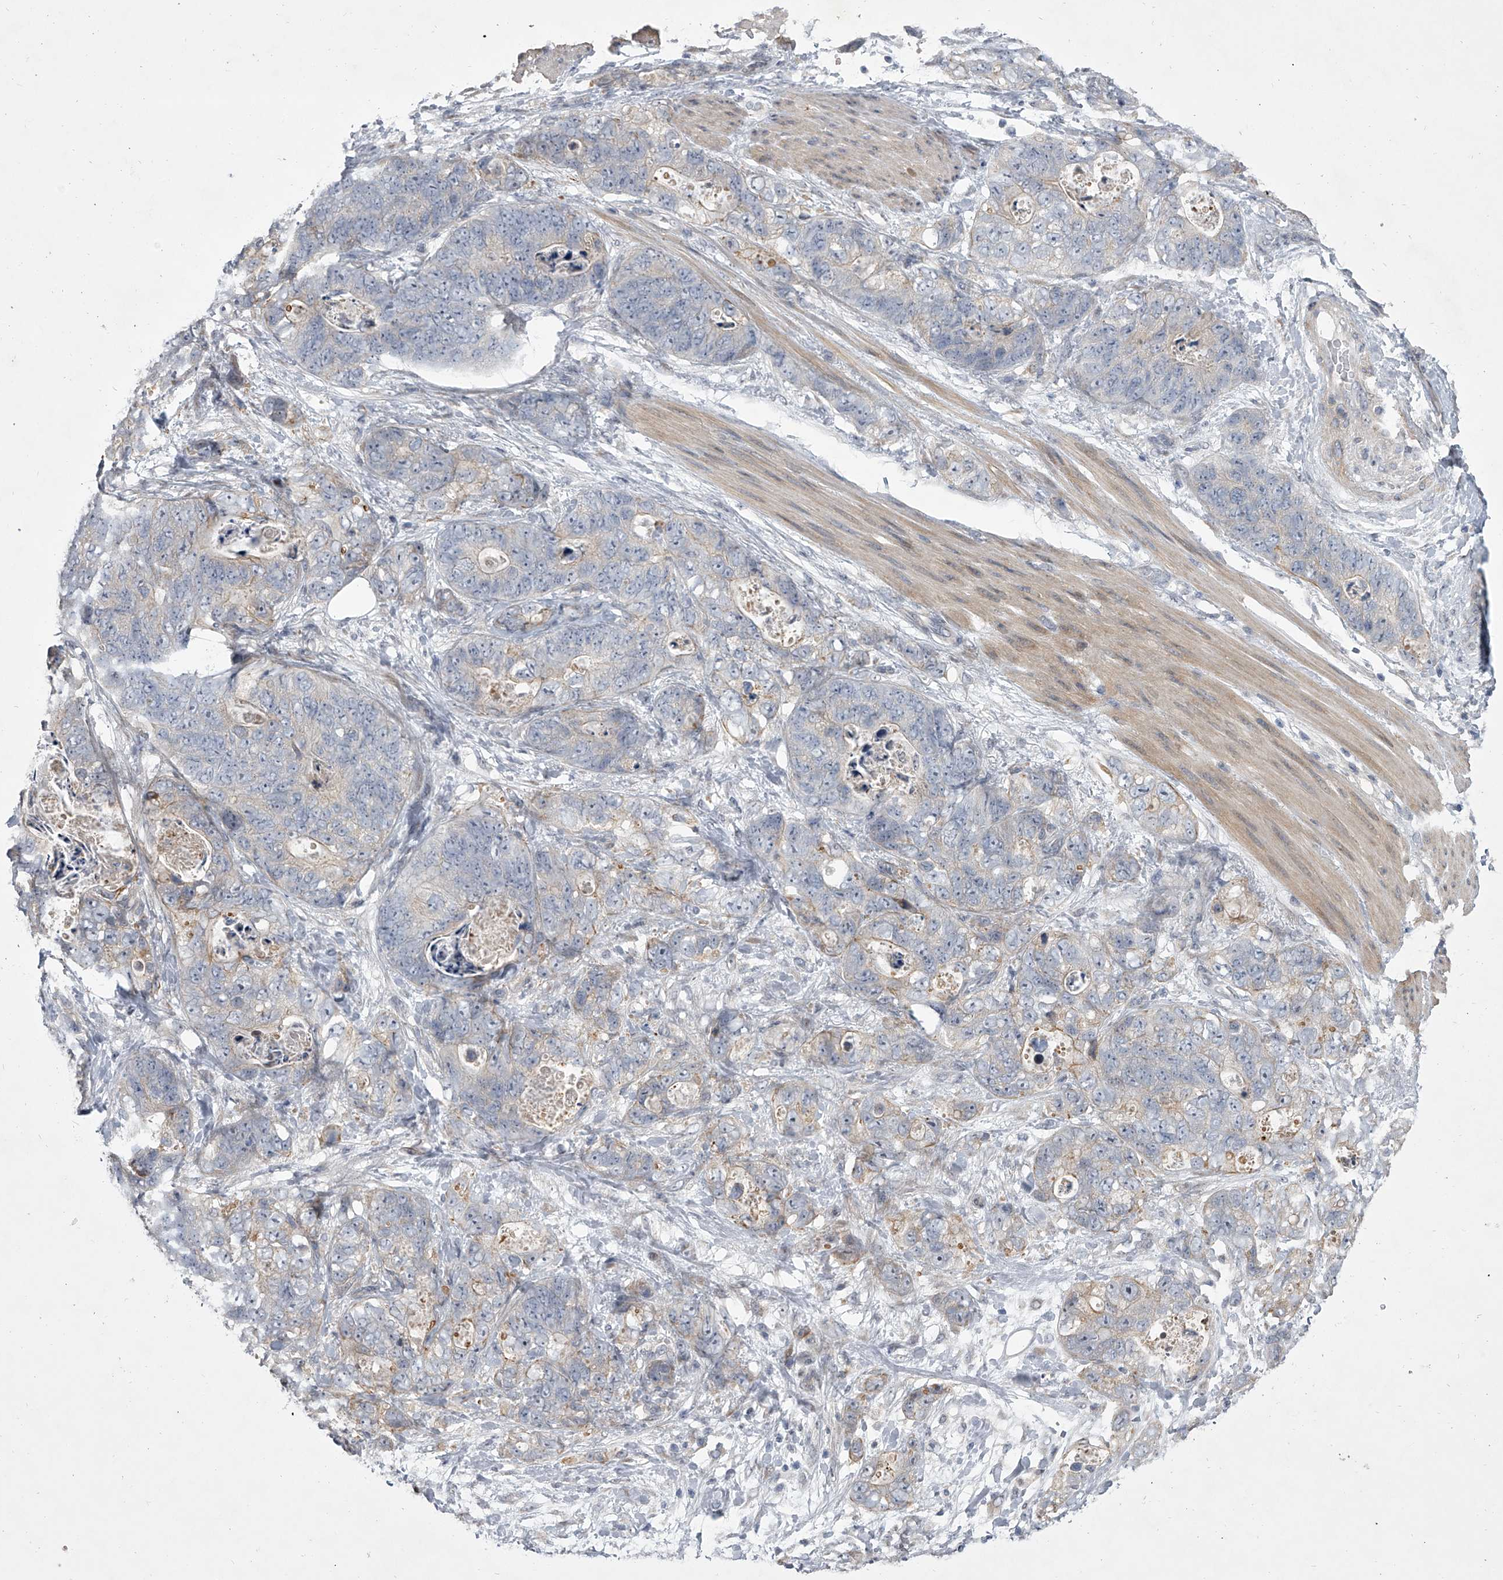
{"staining": {"intensity": "negative", "quantity": "none", "location": "none"}, "tissue": "stomach cancer", "cell_type": "Tumor cells", "image_type": "cancer", "snomed": [{"axis": "morphology", "description": "Normal tissue, NOS"}, {"axis": "morphology", "description": "Adenocarcinoma, NOS"}, {"axis": "topography", "description": "Stomach"}], "caption": "Image shows no protein staining in tumor cells of adenocarcinoma (stomach) tissue.", "gene": "HEATR6", "patient": {"sex": "female", "age": 89}}